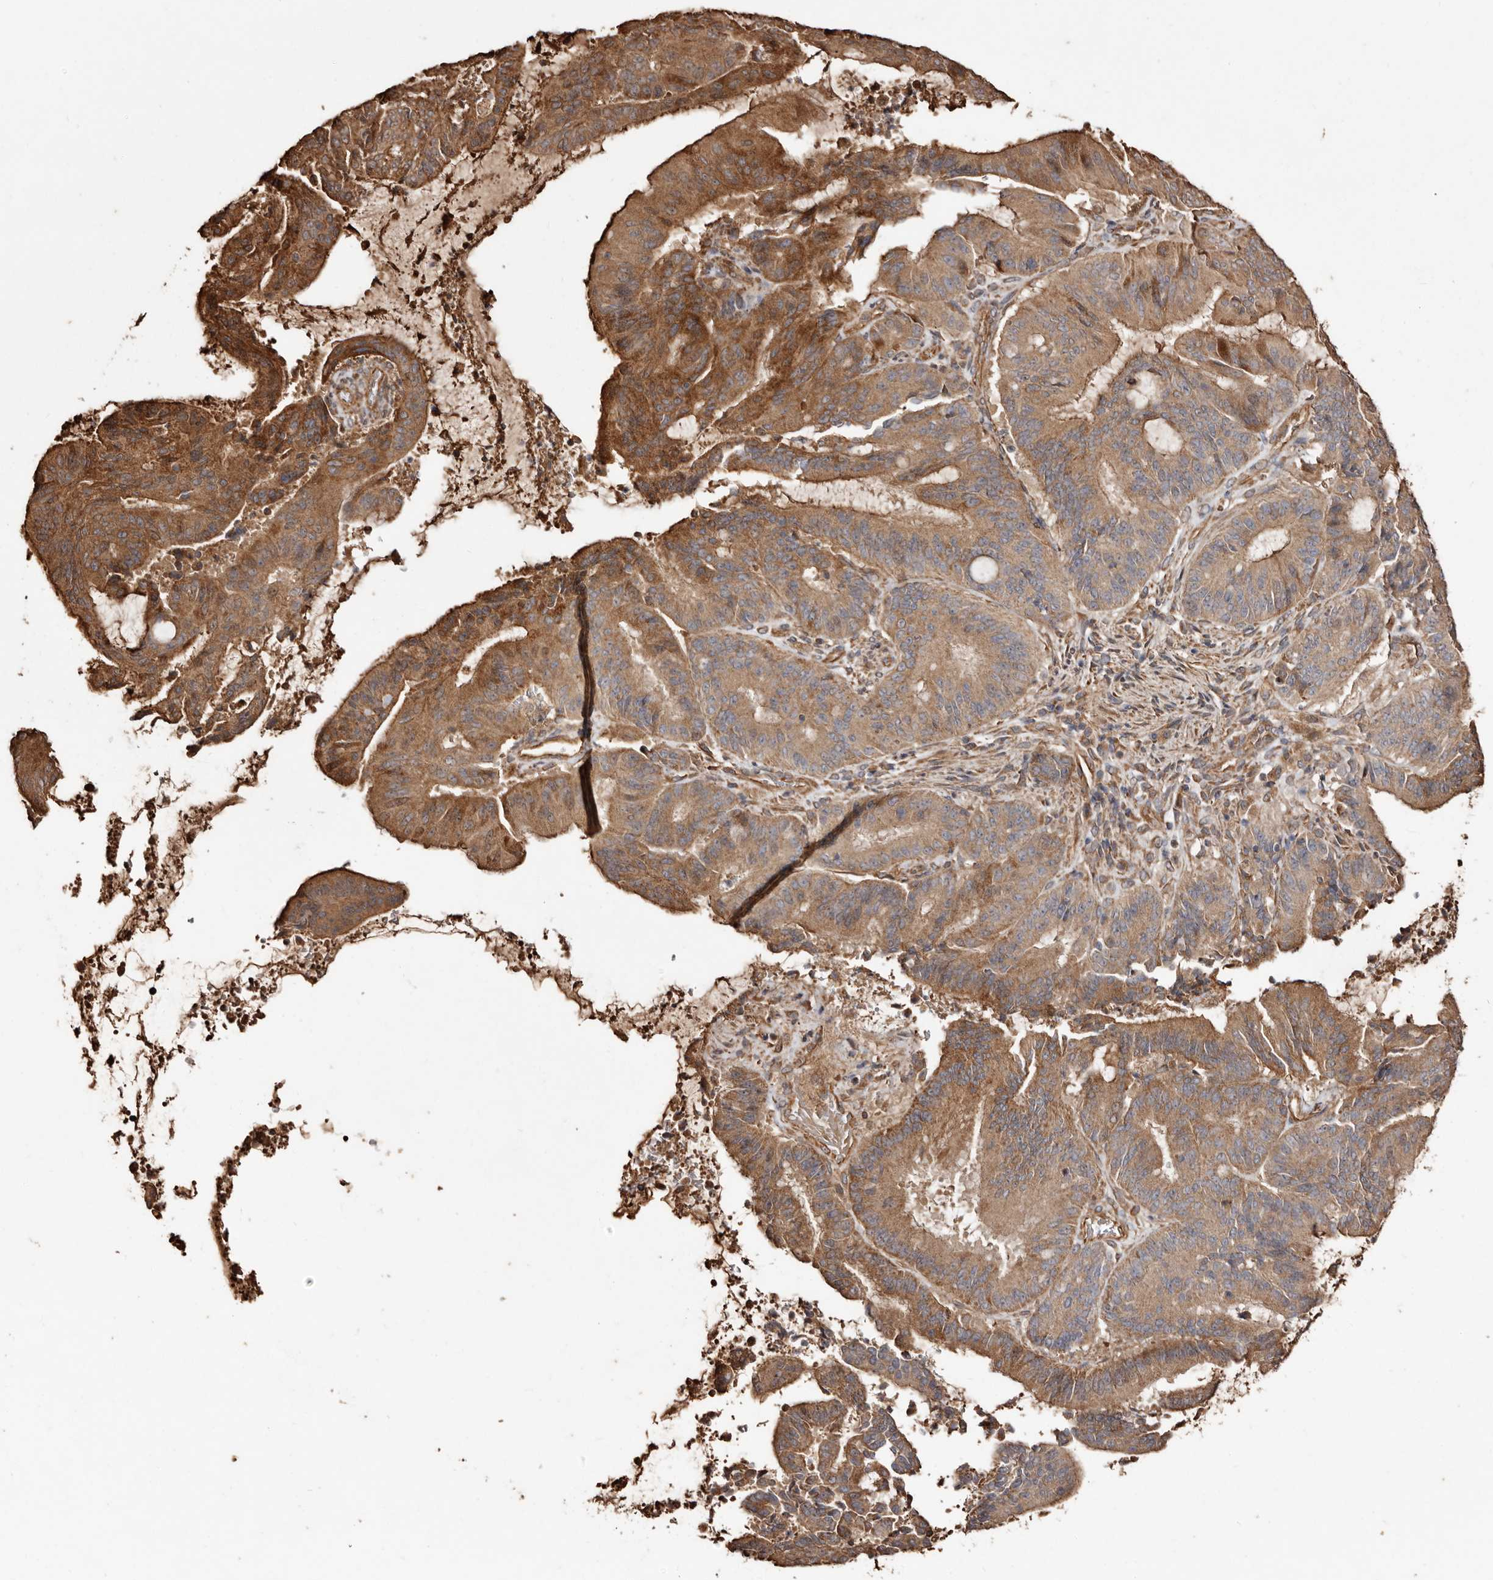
{"staining": {"intensity": "moderate", "quantity": ">75%", "location": "cytoplasmic/membranous"}, "tissue": "liver cancer", "cell_type": "Tumor cells", "image_type": "cancer", "snomed": [{"axis": "morphology", "description": "Normal tissue, NOS"}, {"axis": "morphology", "description": "Cholangiocarcinoma"}, {"axis": "topography", "description": "Liver"}, {"axis": "topography", "description": "Peripheral nerve tissue"}], "caption": "A brown stain highlights moderate cytoplasmic/membranous positivity of a protein in human cholangiocarcinoma (liver) tumor cells. The protein is stained brown, and the nuclei are stained in blue (DAB (3,3'-diaminobenzidine) IHC with brightfield microscopy, high magnification).", "gene": "MACC1", "patient": {"sex": "female", "age": 73}}